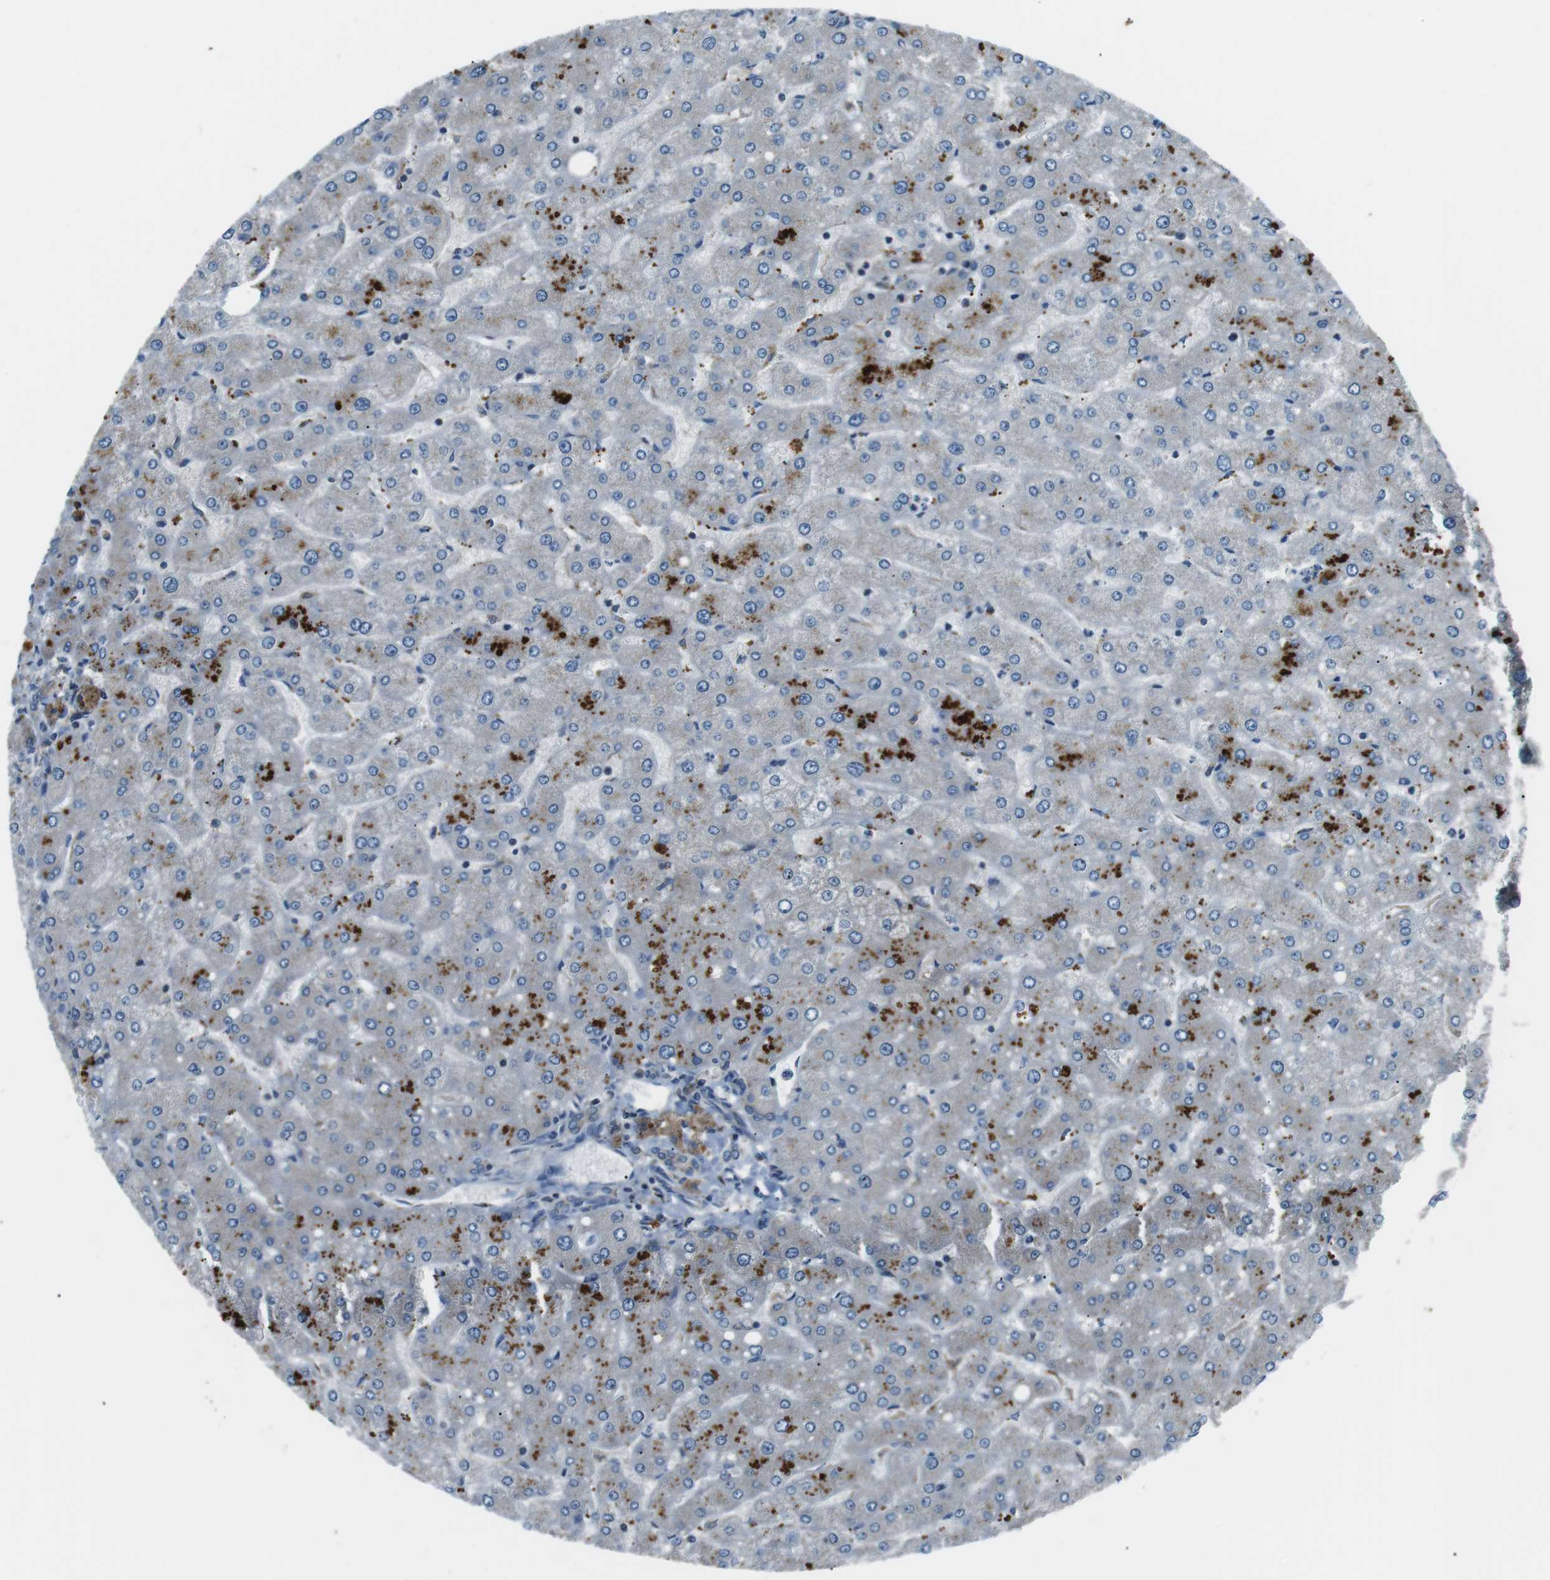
{"staining": {"intensity": "moderate", "quantity": "<25%", "location": "cytoplasmic/membranous"}, "tissue": "liver", "cell_type": "Cholangiocytes", "image_type": "normal", "snomed": [{"axis": "morphology", "description": "Normal tissue, NOS"}, {"axis": "topography", "description": "Liver"}], "caption": "Protein staining exhibits moderate cytoplasmic/membranous expression in approximately <25% of cholangiocytes in normal liver.", "gene": "FAM3B", "patient": {"sex": "male", "age": 55}}